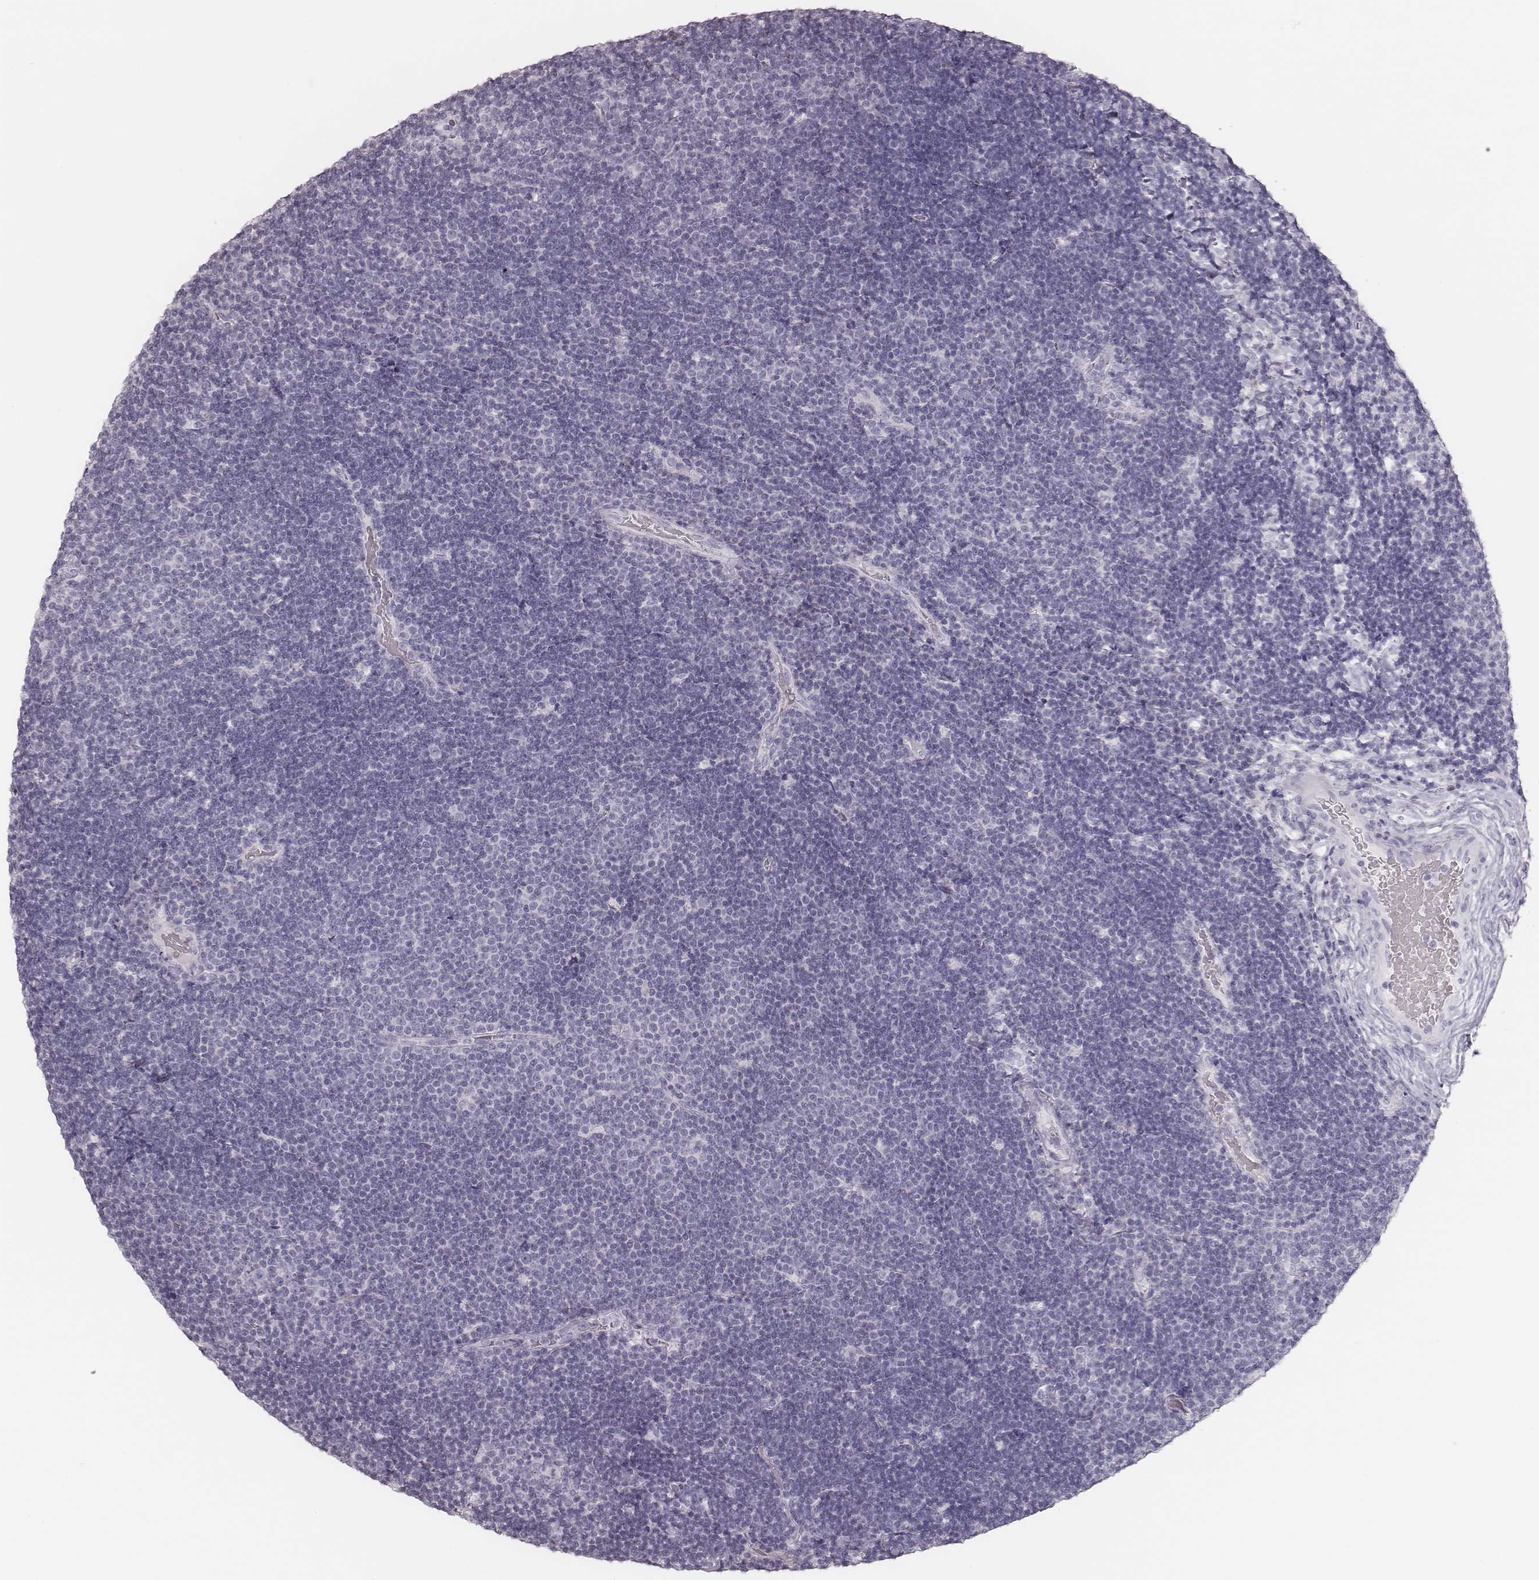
{"staining": {"intensity": "negative", "quantity": "none", "location": "none"}, "tissue": "lymphoma", "cell_type": "Tumor cells", "image_type": "cancer", "snomed": [{"axis": "morphology", "description": "Malignant lymphoma, non-Hodgkin's type, Low grade"}, {"axis": "topography", "description": "Brain"}], "caption": "High magnification brightfield microscopy of lymphoma stained with DAB (3,3'-diaminobenzidine) (brown) and counterstained with hematoxylin (blue): tumor cells show no significant expression.", "gene": "KRT82", "patient": {"sex": "female", "age": 66}}